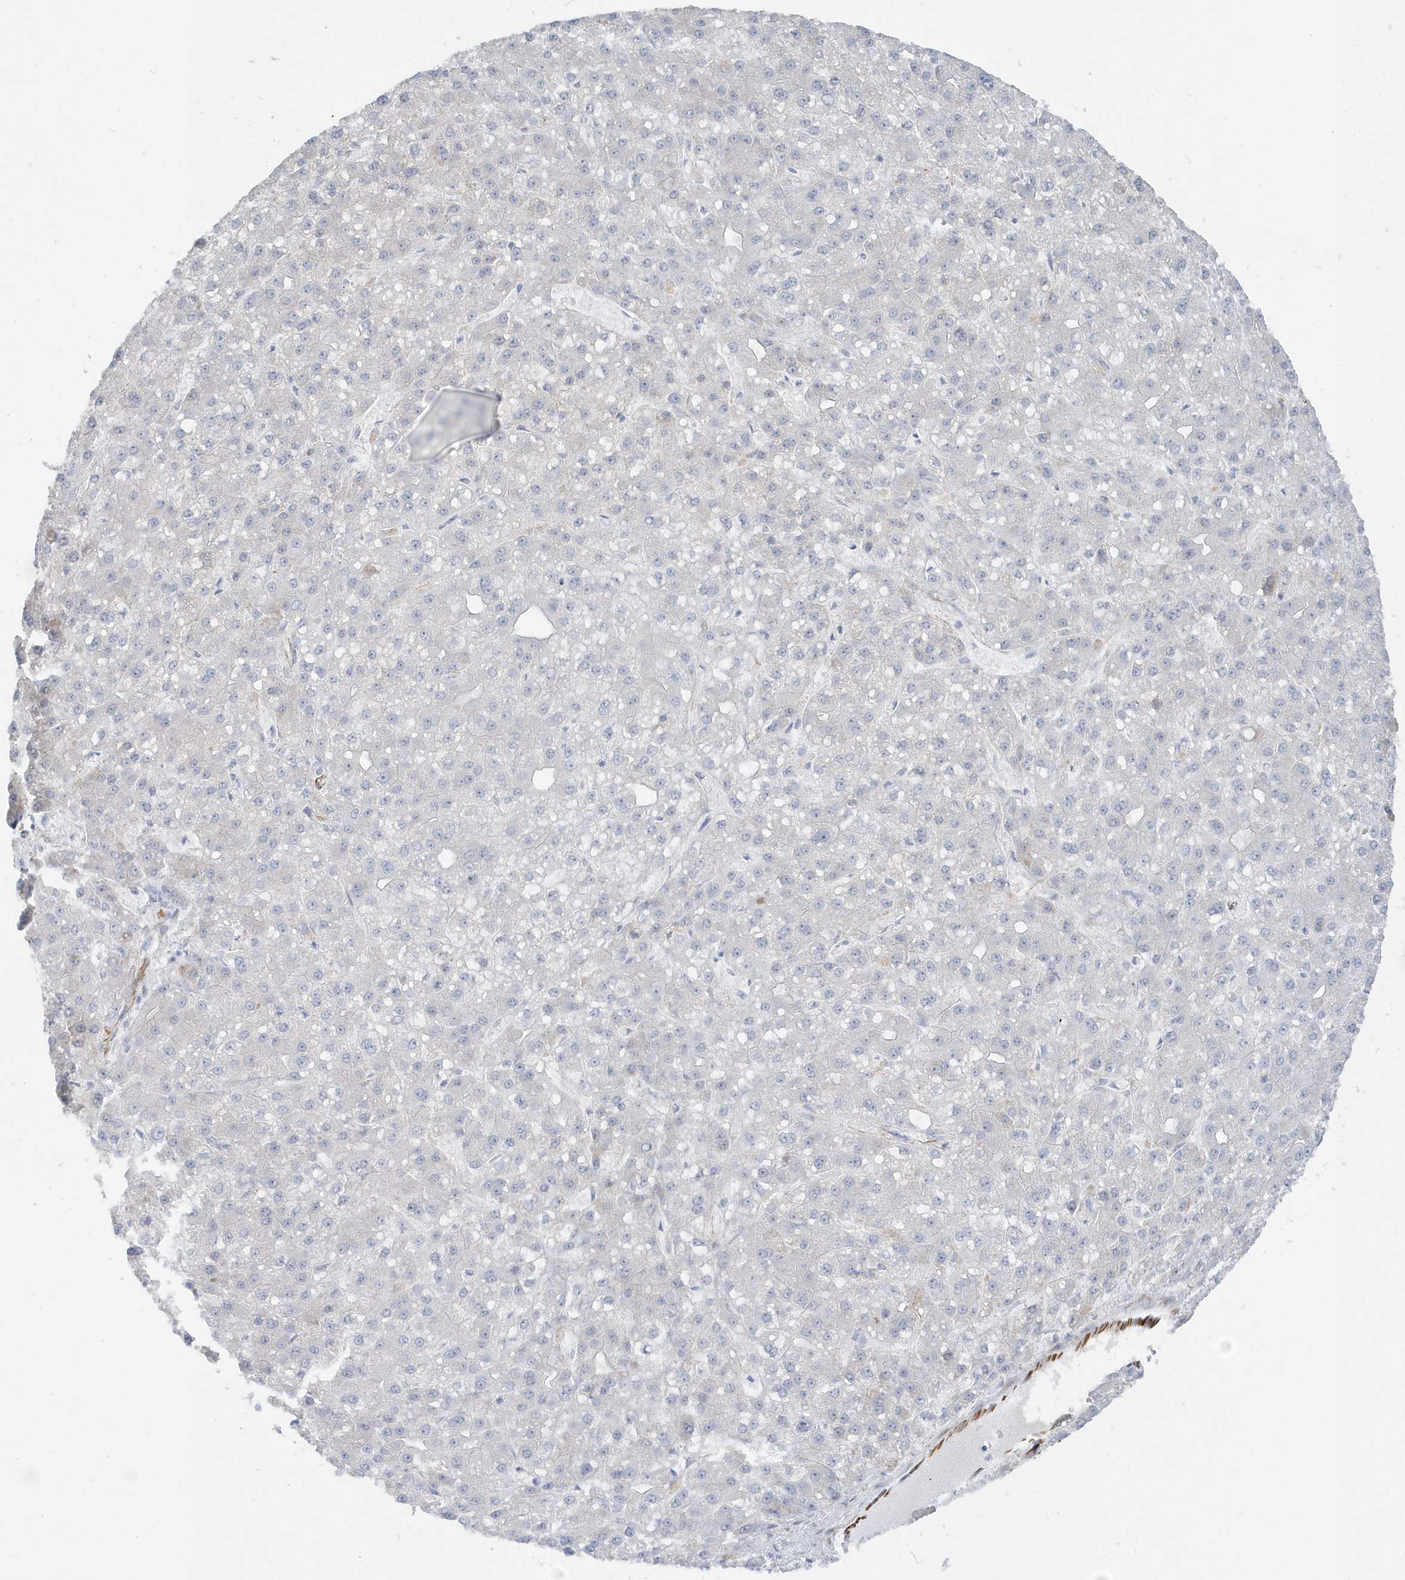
{"staining": {"intensity": "negative", "quantity": "none", "location": "none"}, "tissue": "liver cancer", "cell_type": "Tumor cells", "image_type": "cancer", "snomed": [{"axis": "morphology", "description": "Carcinoma, Hepatocellular, NOS"}, {"axis": "topography", "description": "Liver"}], "caption": "Human liver cancer stained for a protein using immunohistochemistry reveals no expression in tumor cells.", "gene": "PPIL6", "patient": {"sex": "male", "age": 67}}